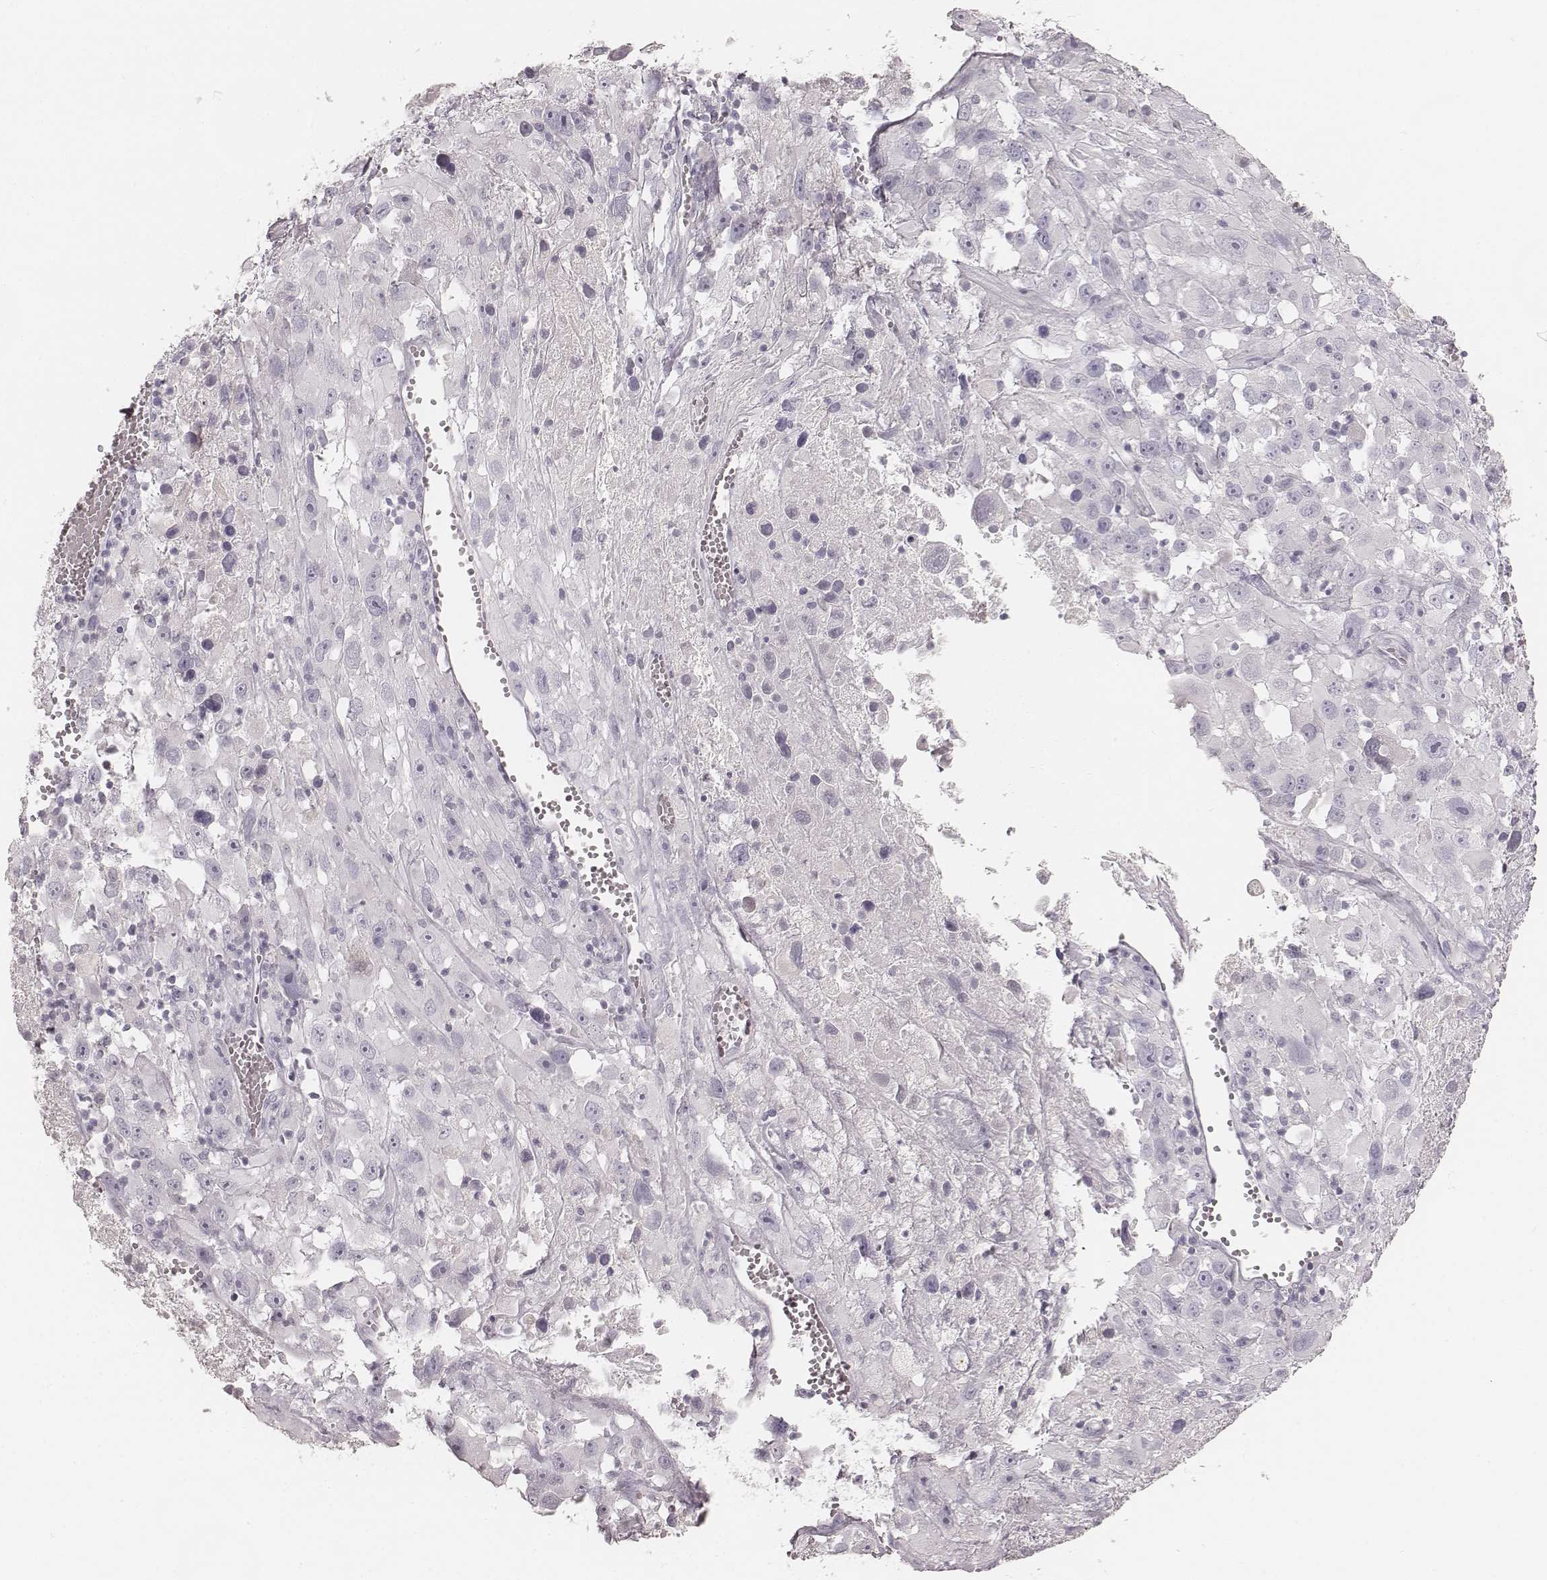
{"staining": {"intensity": "negative", "quantity": "none", "location": "none"}, "tissue": "melanoma", "cell_type": "Tumor cells", "image_type": "cancer", "snomed": [{"axis": "morphology", "description": "Malignant melanoma, Metastatic site"}, {"axis": "topography", "description": "Lymph node"}], "caption": "Immunohistochemistry photomicrograph of neoplastic tissue: malignant melanoma (metastatic site) stained with DAB displays no significant protein staining in tumor cells.", "gene": "KRT31", "patient": {"sex": "male", "age": 50}}